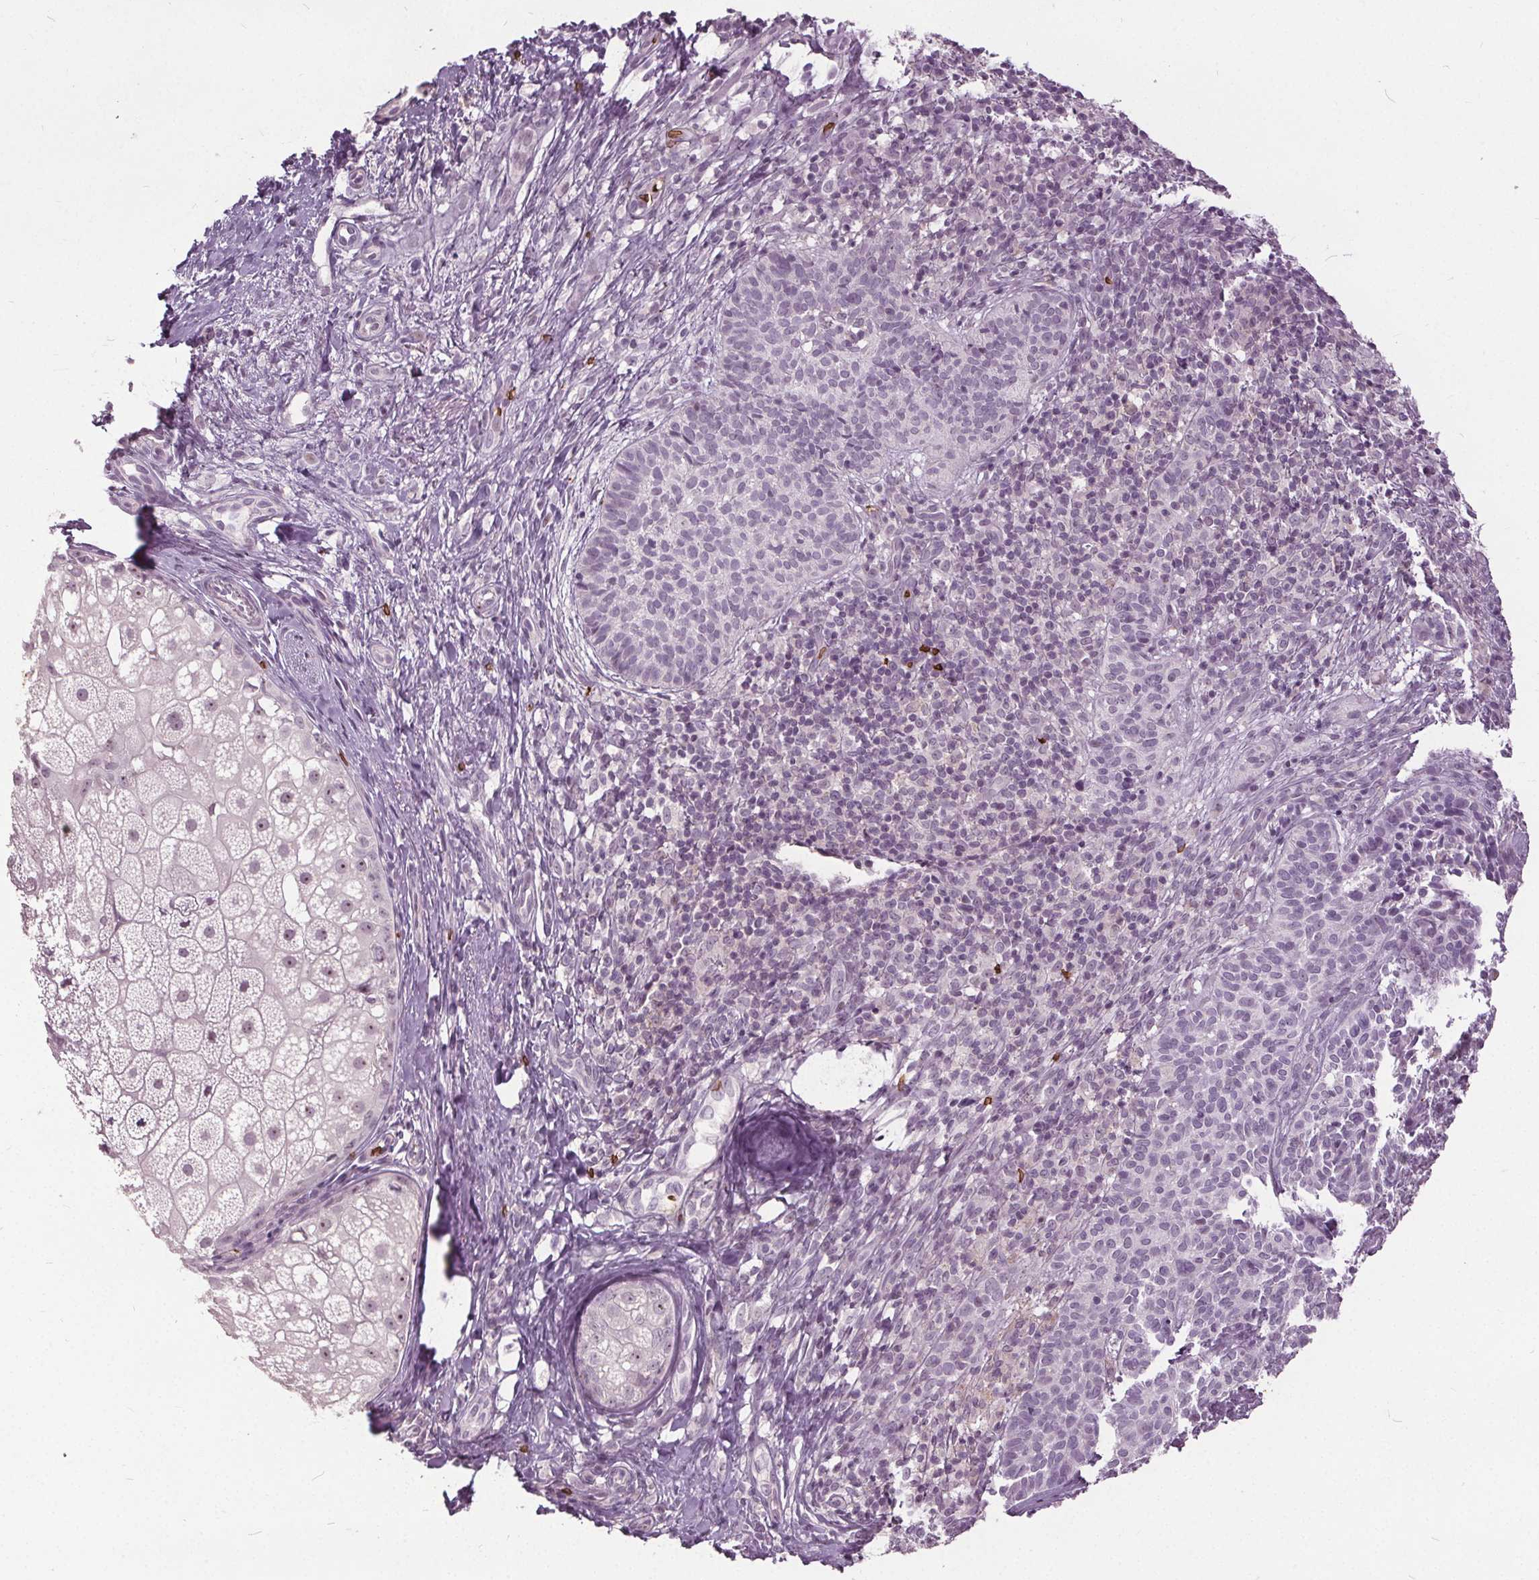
{"staining": {"intensity": "negative", "quantity": "none", "location": "none"}, "tissue": "skin cancer", "cell_type": "Tumor cells", "image_type": "cancer", "snomed": [{"axis": "morphology", "description": "Basal cell carcinoma"}, {"axis": "topography", "description": "Skin"}], "caption": "DAB immunohistochemical staining of skin basal cell carcinoma displays no significant staining in tumor cells. (DAB (3,3'-diaminobenzidine) immunohistochemistry, high magnification).", "gene": "SLC4A1", "patient": {"sex": "male", "age": 57}}